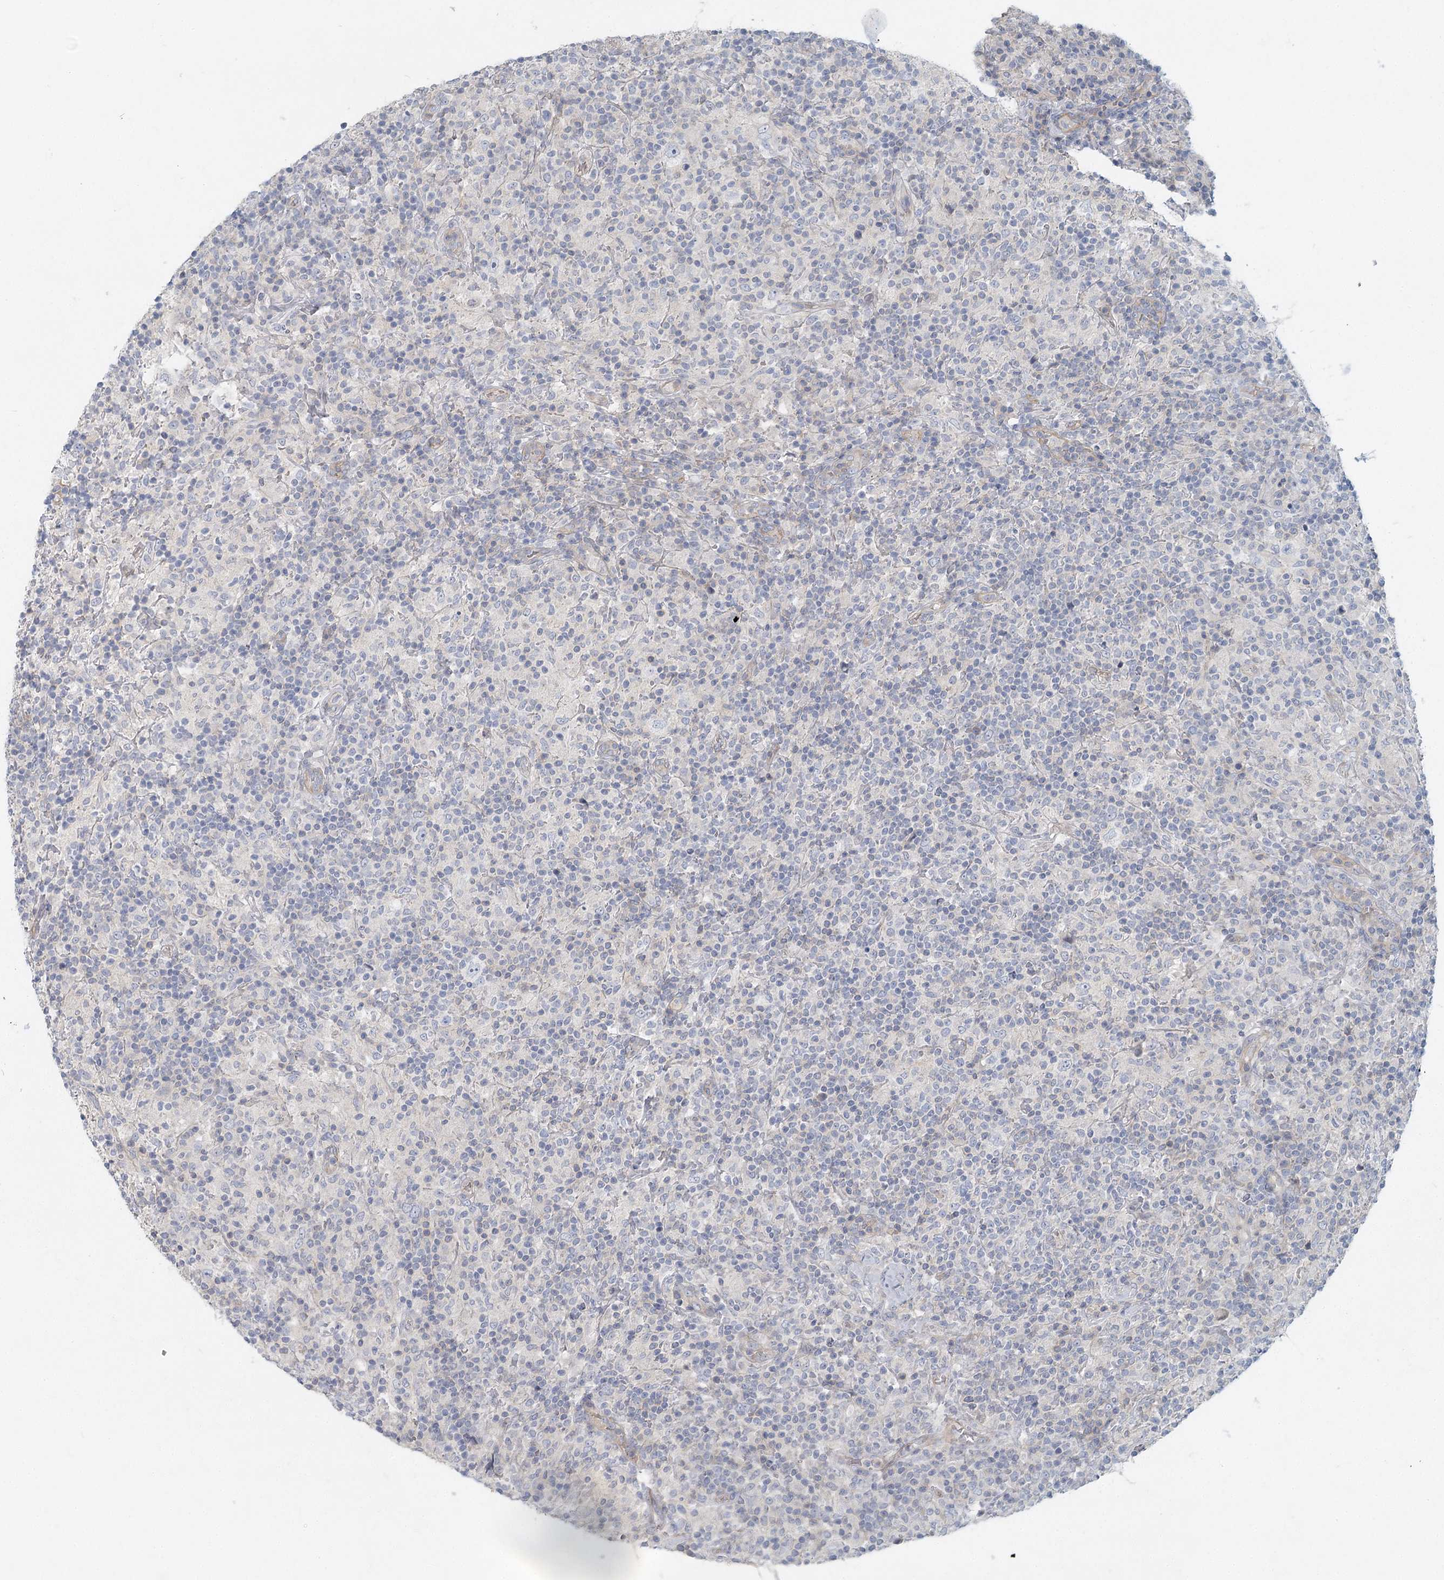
{"staining": {"intensity": "negative", "quantity": "none", "location": "none"}, "tissue": "lymphoma", "cell_type": "Tumor cells", "image_type": "cancer", "snomed": [{"axis": "morphology", "description": "Hodgkin's disease, NOS"}, {"axis": "topography", "description": "Lymph node"}], "caption": "This micrograph is of lymphoma stained with immunohistochemistry to label a protein in brown with the nuclei are counter-stained blue. There is no staining in tumor cells. Brightfield microscopy of IHC stained with DAB (brown) and hematoxylin (blue), captured at high magnification.", "gene": "DNMBP", "patient": {"sex": "male", "age": 70}}